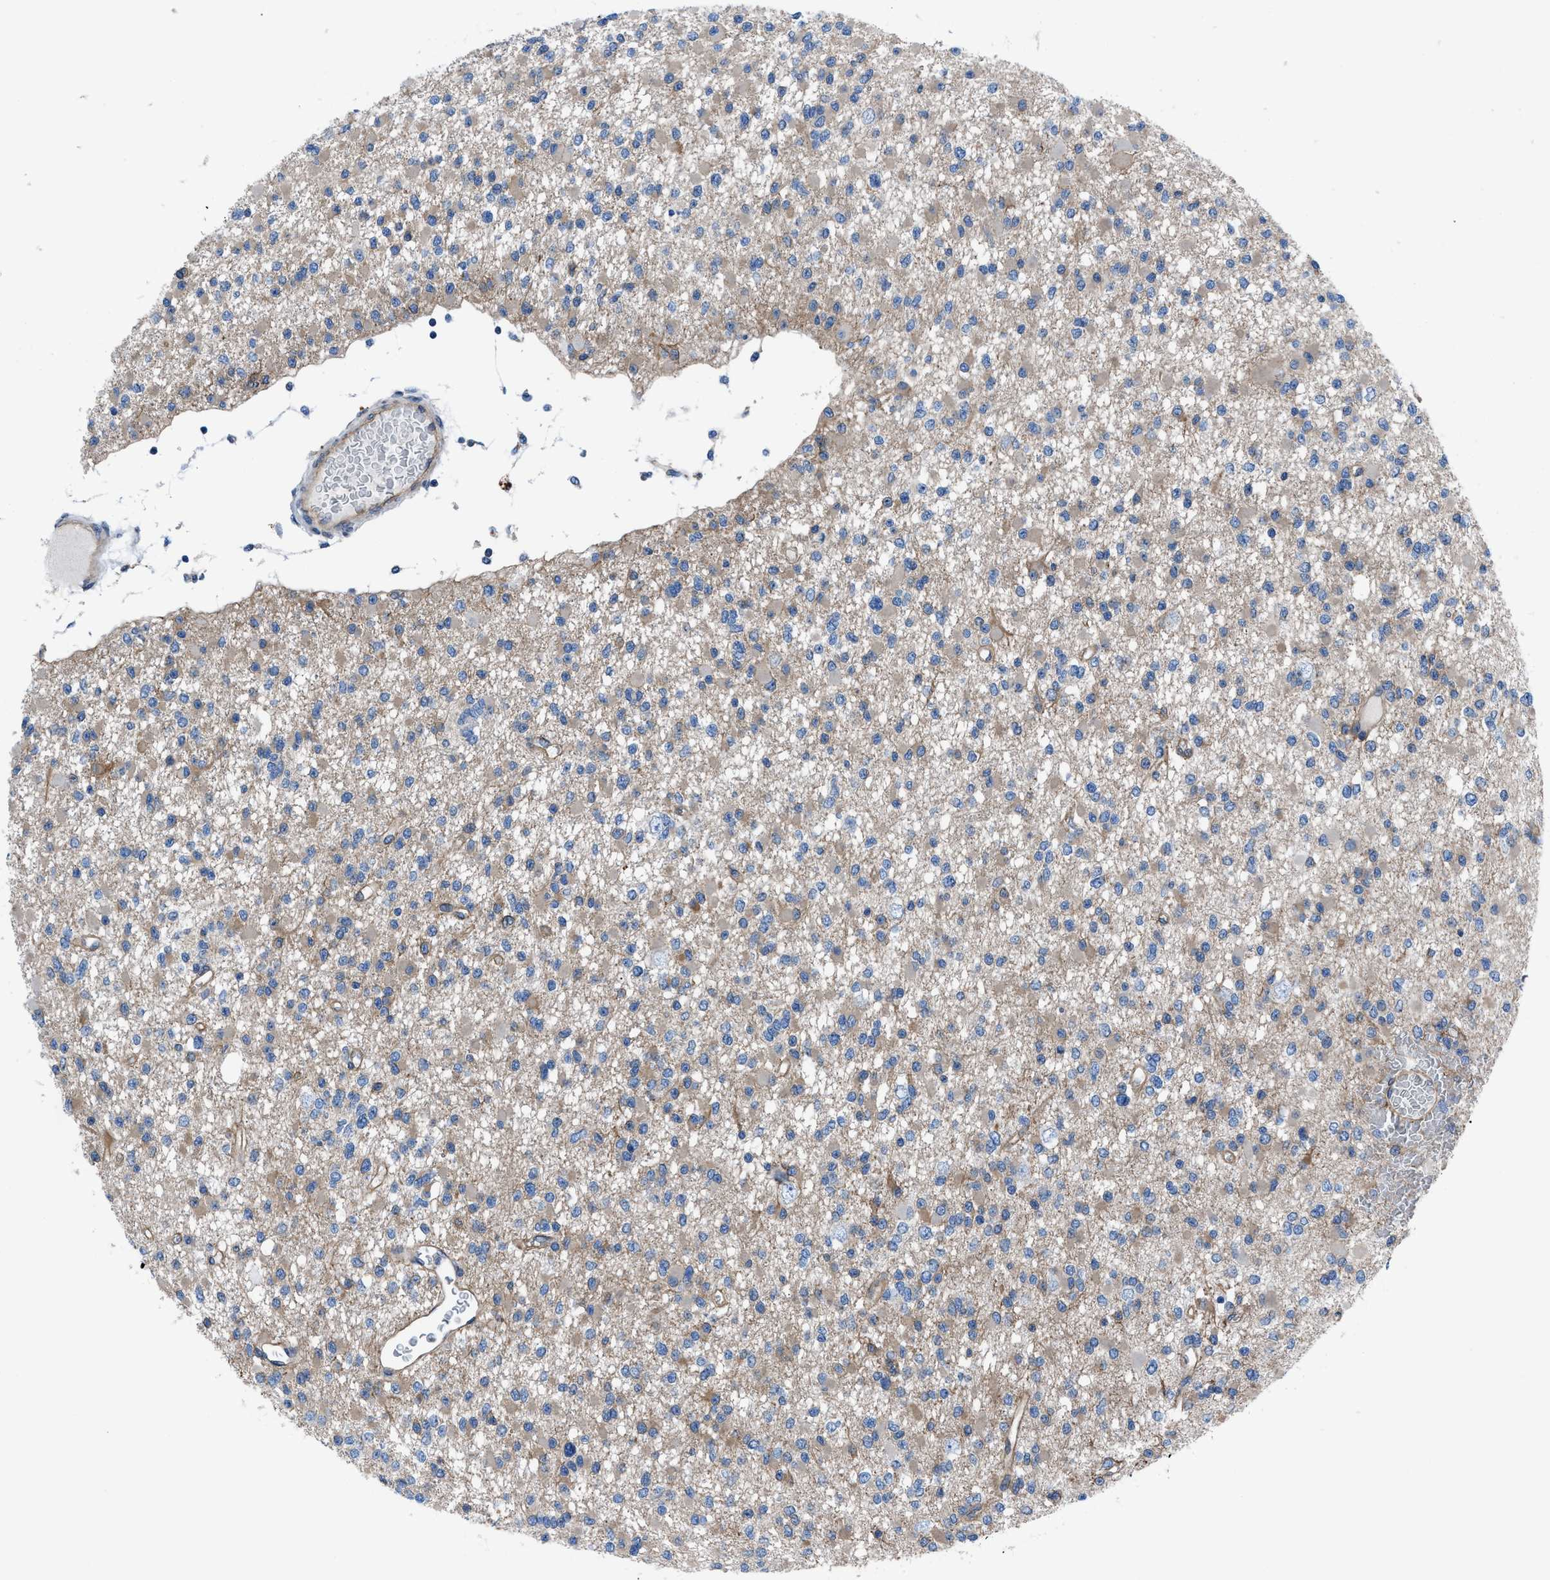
{"staining": {"intensity": "moderate", "quantity": ">75%", "location": "cytoplasmic/membranous"}, "tissue": "glioma", "cell_type": "Tumor cells", "image_type": "cancer", "snomed": [{"axis": "morphology", "description": "Glioma, malignant, Low grade"}, {"axis": "topography", "description": "Brain"}], "caption": "Glioma stained with a protein marker reveals moderate staining in tumor cells.", "gene": "DMAC1", "patient": {"sex": "female", "age": 22}}